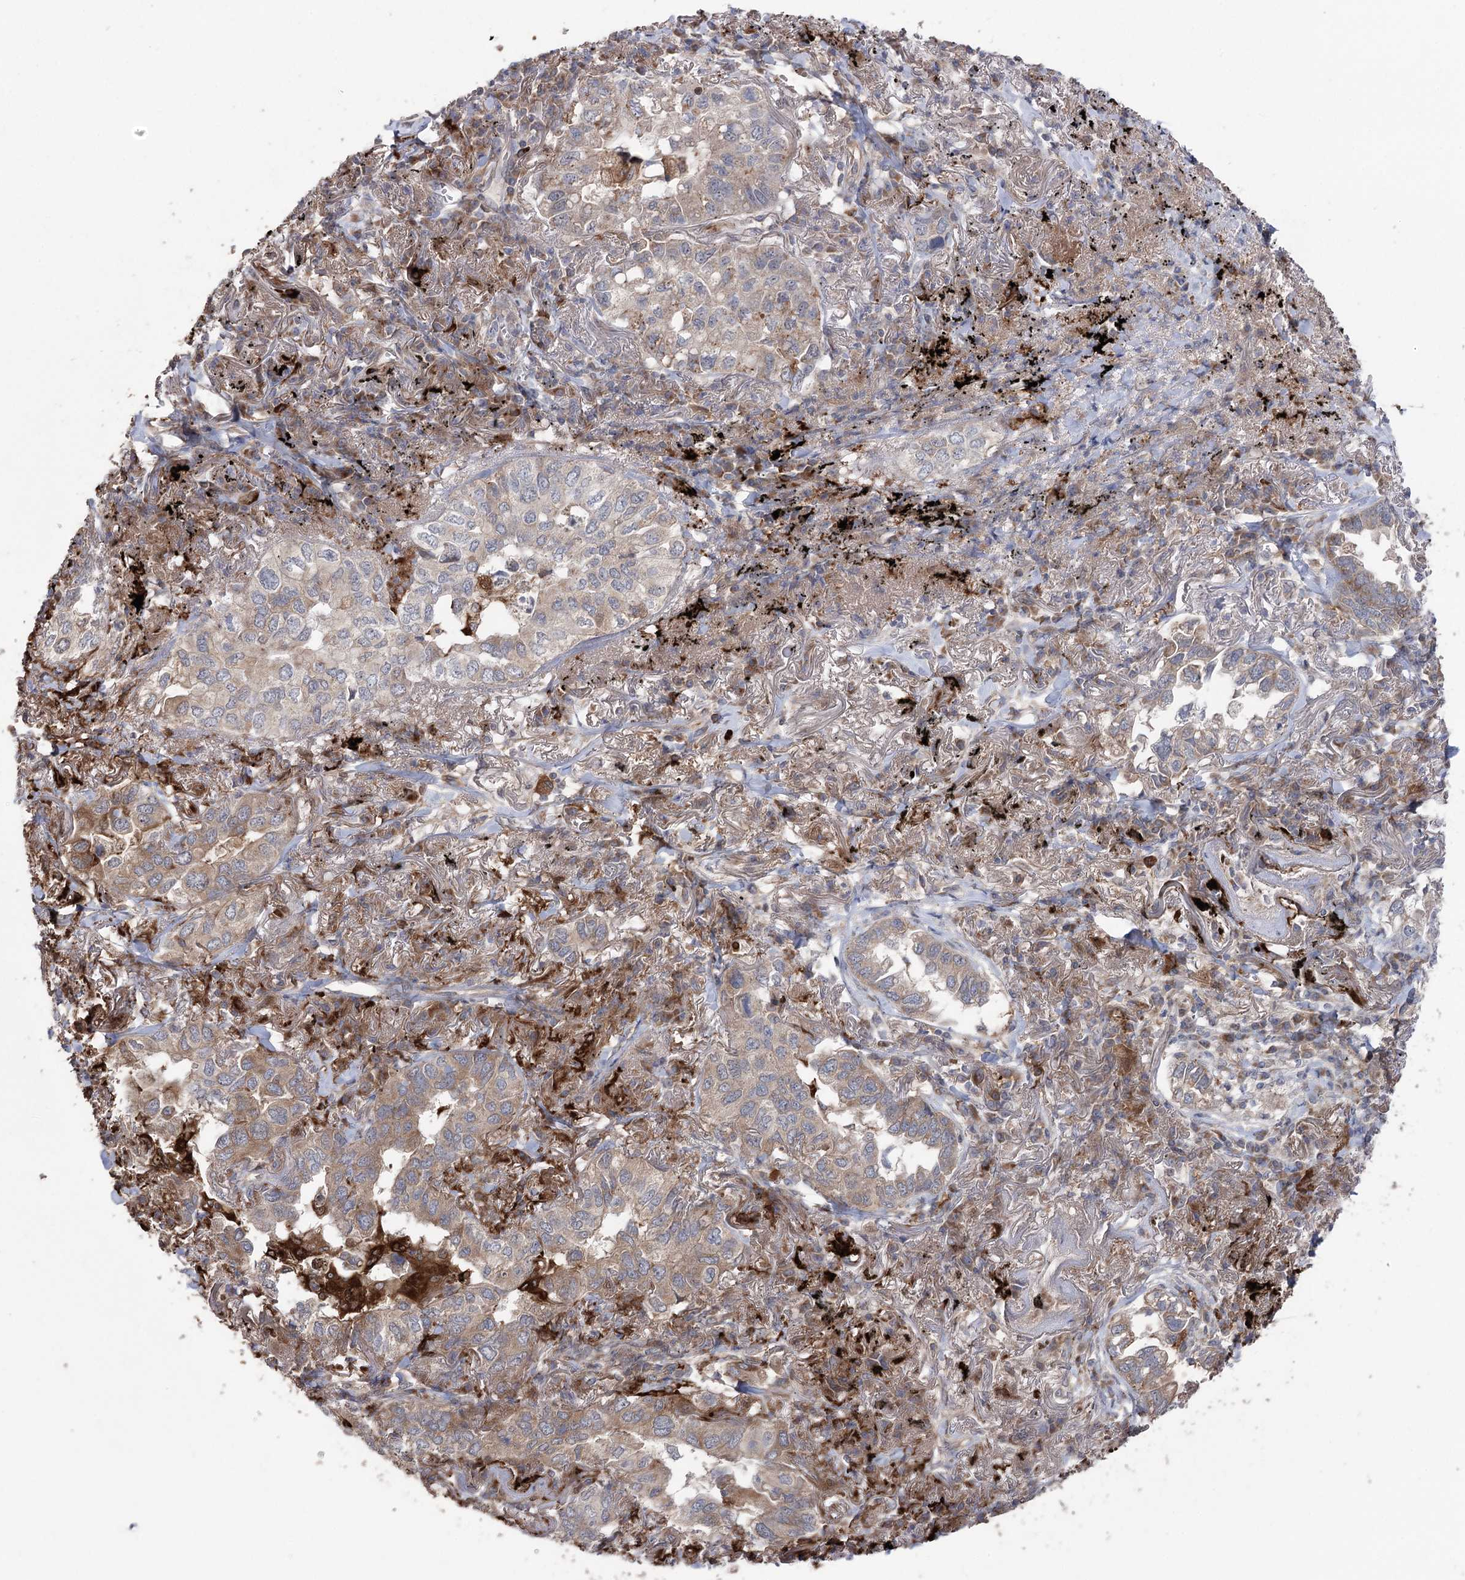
{"staining": {"intensity": "weak", "quantity": "25%-75%", "location": "cytoplasmic/membranous"}, "tissue": "lung cancer", "cell_type": "Tumor cells", "image_type": "cancer", "snomed": [{"axis": "morphology", "description": "Adenocarcinoma, NOS"}, {"axis": "topography", "description": "Lung"}], "caption": "This micrograph reveals immunohistochemistry staining of human lung adenocarcinoma, with low weak cytoplasmic/membranous positivity in about 25%-75% of tumor cells.", "gene": "OTUD1", "patient": {"sex": "male", "age": 65}}